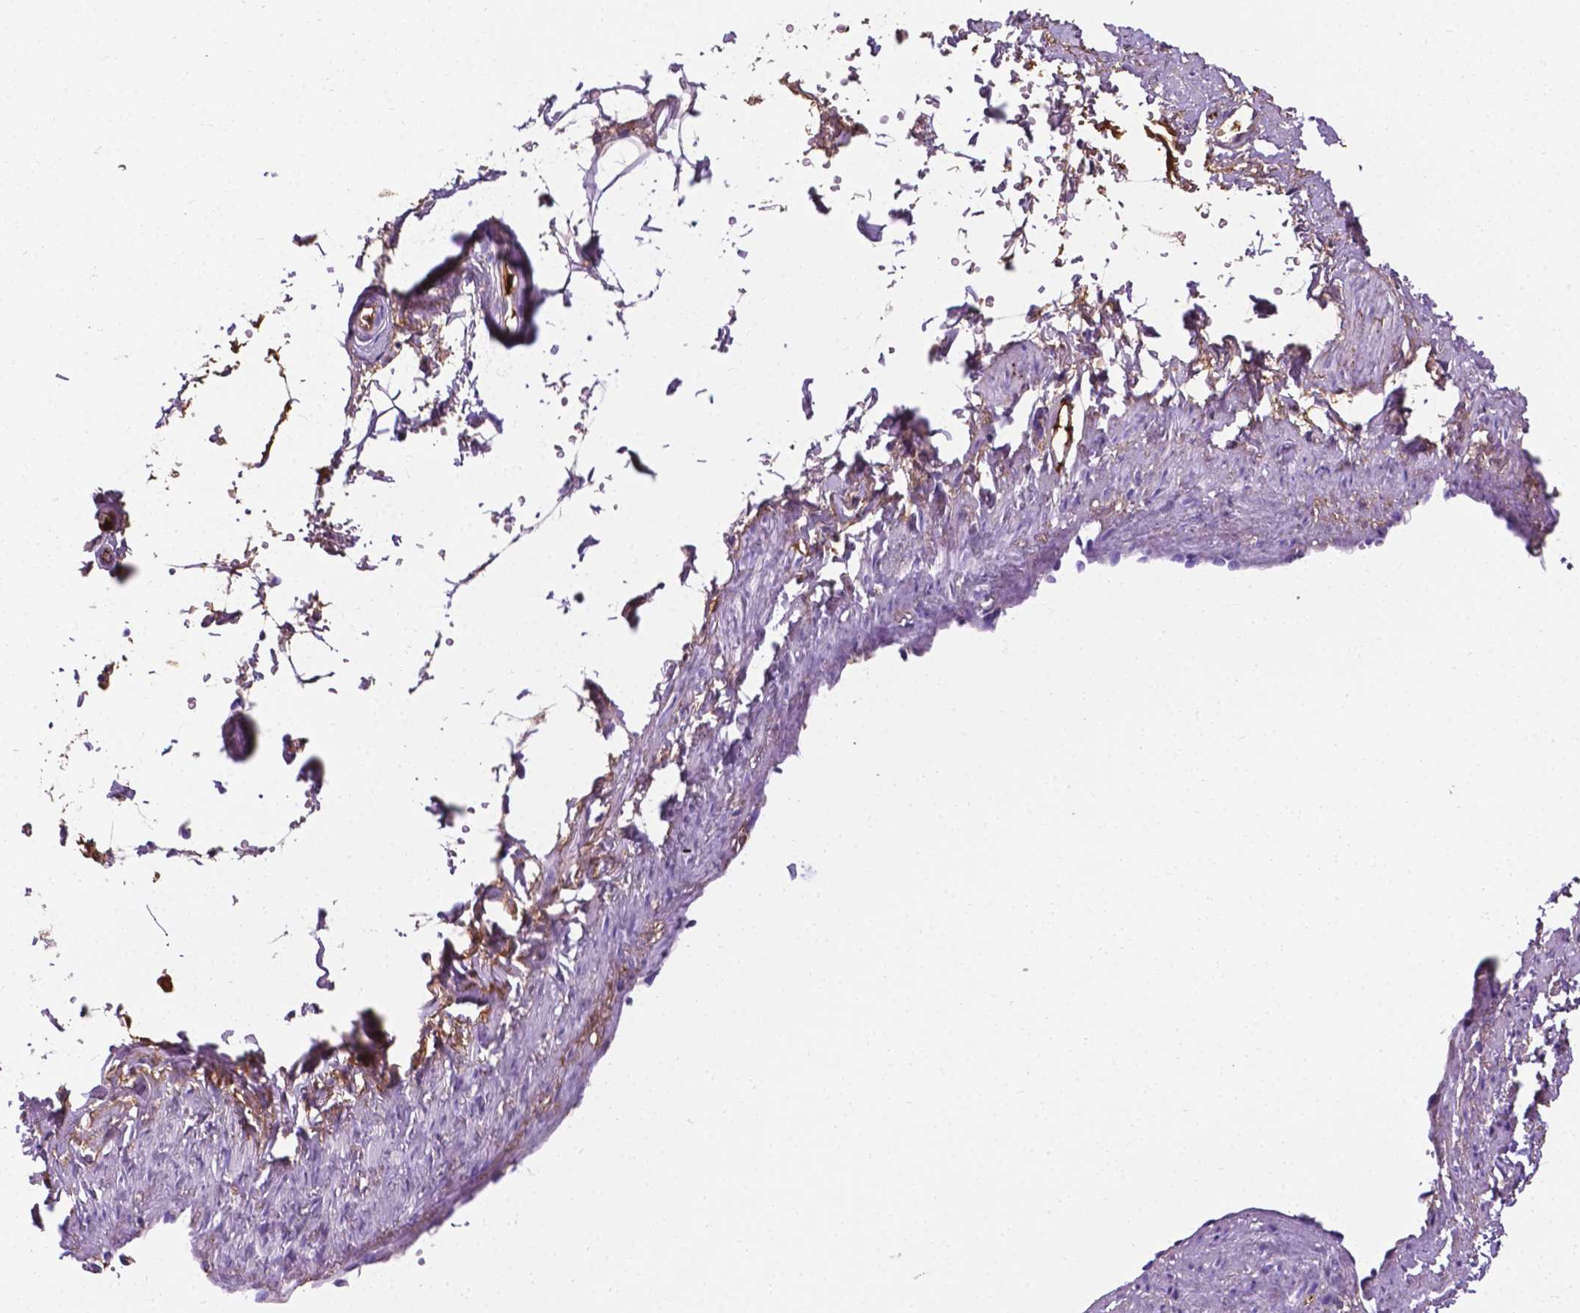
{"staining": {"intensity": "negative", "quantity": "none", "location": "none"}, "tissue": "adipose tissue", "cell_type": "Adipocytes", "image_type": "normal", "snomed": [{"axis": "morphology", "description": "Normal tissue, NOS"}, {"axis": "topography", "description": "Prostate"}, {"axis": "topography", "description": "Peripheral nerve tissue"}], "caption": "Adipocytes are negative for brown protein staining in unremarkable adipose tissue. (DAB (3,3'-diaminobenzidine) immunohistochemistry visualized using brightfield microscopy, high magnification).", "gene": "APOE", "patient": {"sex": "male", "age": 55}}